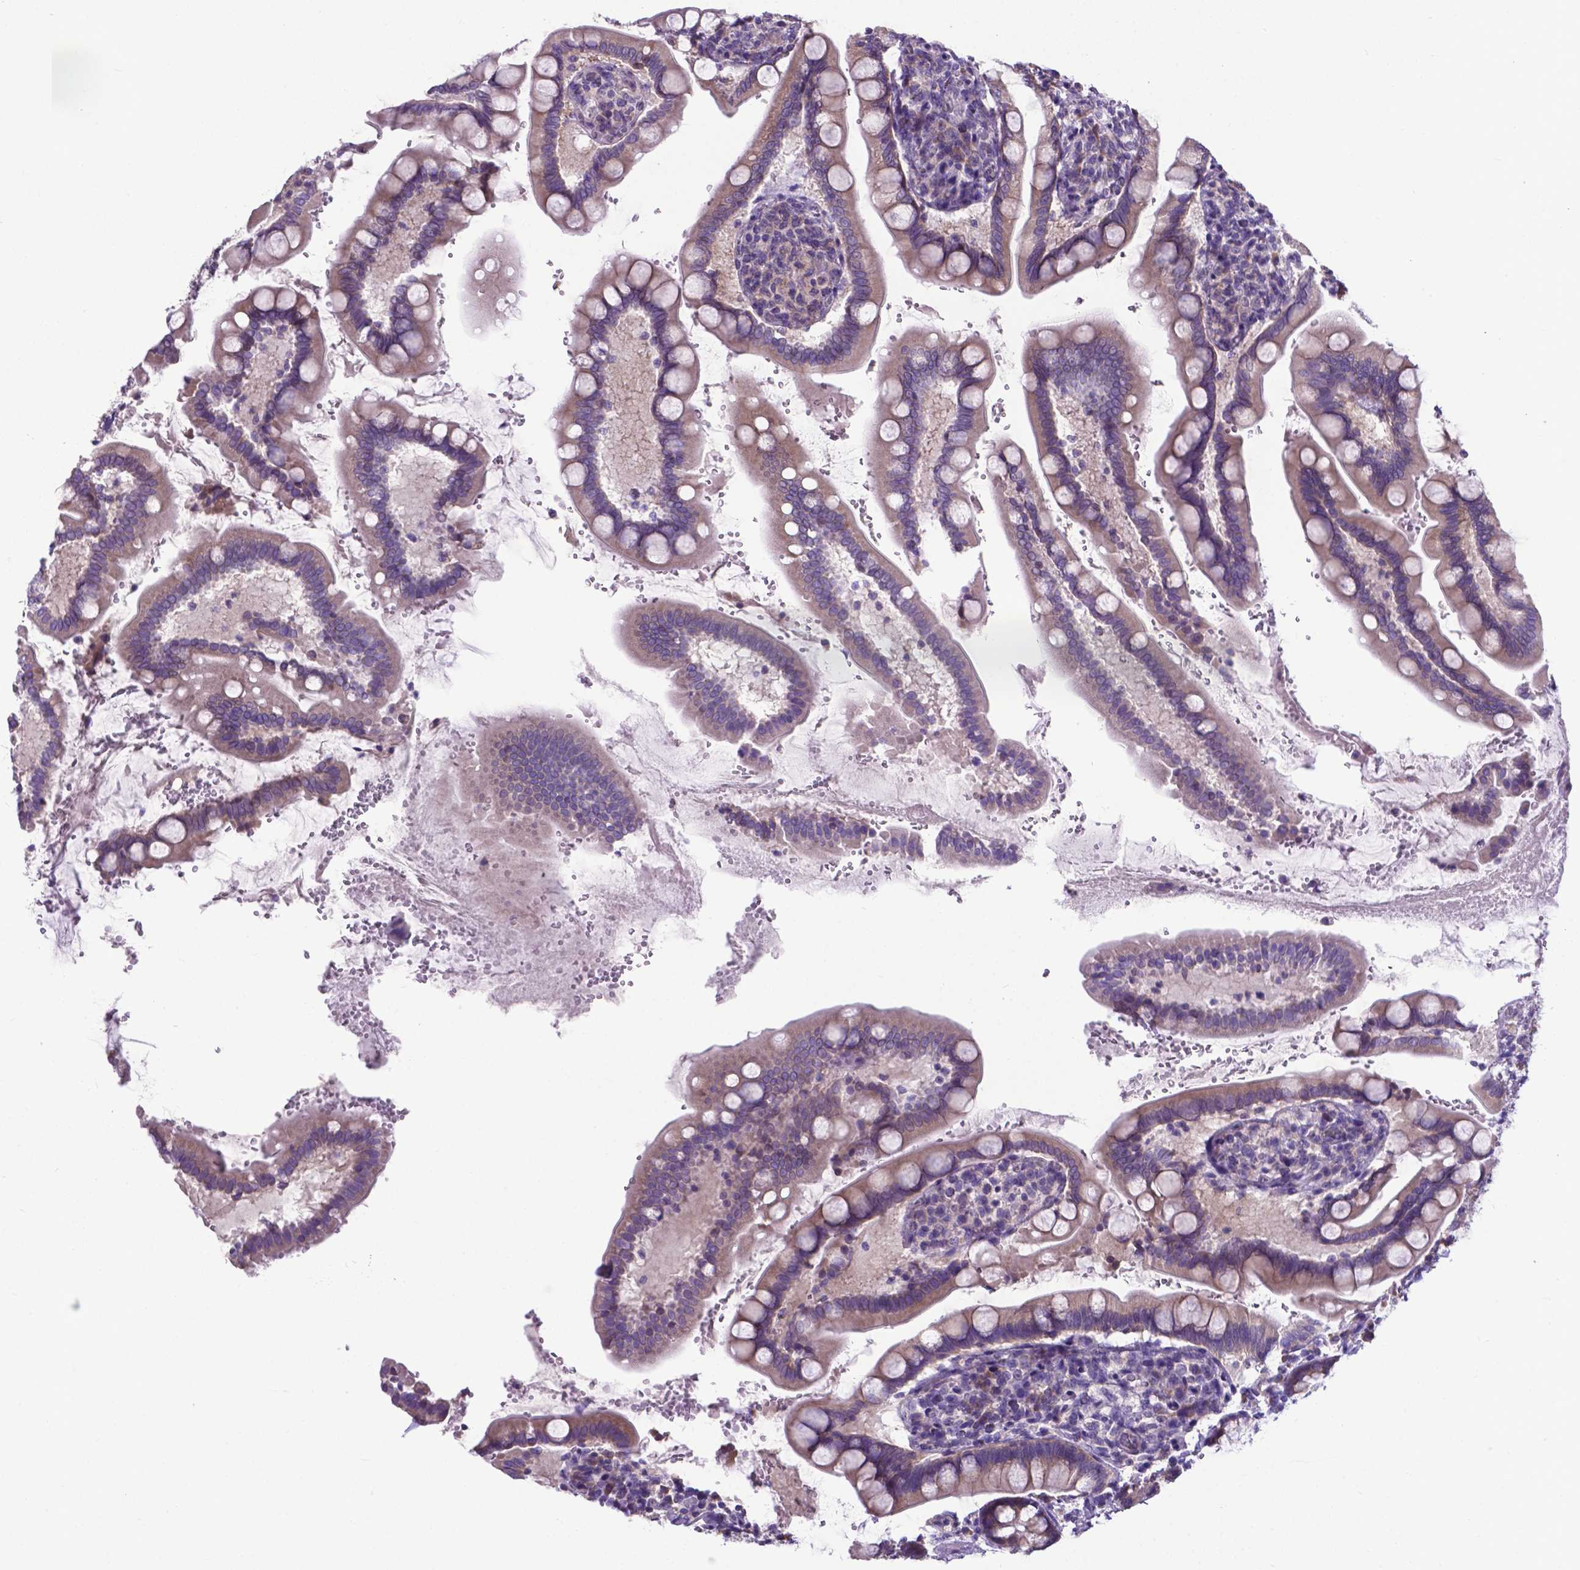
{"staining": {"intensity": "moderate", "quantity": ">75%", "location": "cytoplasmic/membranous"}, "tissue": "small intestine", "cell_type": "Glandular cells", "image_type": "normal", "snomed": [{"axis": "morphology", "description": "Normal tissue, NOS"}, {"axis": "topography", "description": "Small intestine"}], "caption": "Moderate cytoplasmic/membranous protein staining is present in about >75% of glandular cells in small intestine.", "gene": "RPL6", "patient": {"sex": "female", "age": 56}}